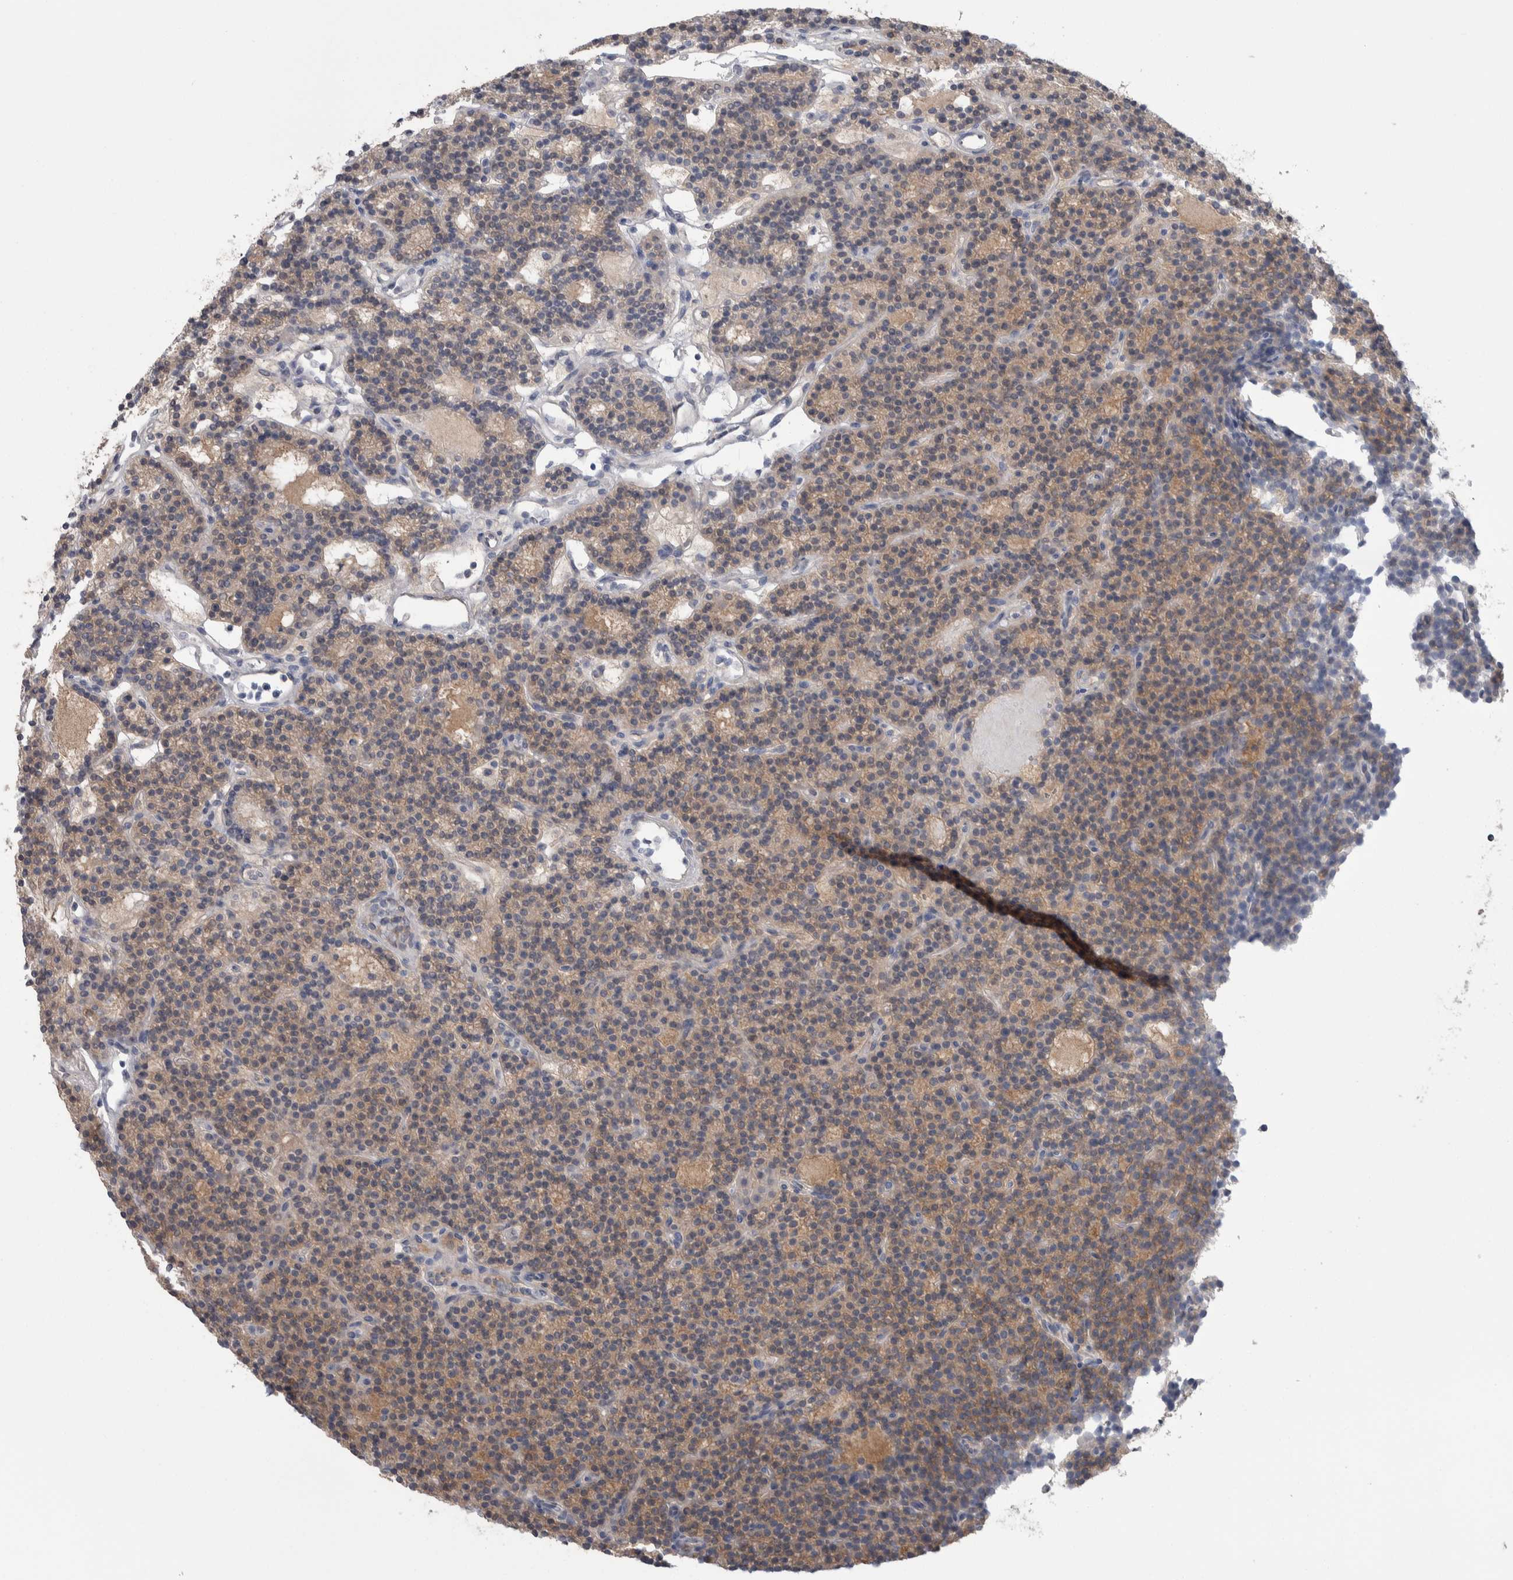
{"staining": {"intensity": "moderate", "quantity": ">75%", "location": "cytoplasmic/membranous"}, "tissue": "parathyroid gland", "cell_type": "Glandular cells", "image_type": "normal", "snomed": [{"axis": "morphology", "description": "Normal tissue, NOS"}, {"axis": "topography", "description": "Parathyroid gland"}], "caption": "Immunohistochemistry (IHC) staining of normal parathyroid gland, which reveals medium levels of moderate cytoplasmic/membranous expression in approximately >75% of glandular cells indicating moderate cytoplasmic/membranous protein expression. The staining was performed using DAB (3,3'-diaminobenzidine) (brown) for protein detection and nuclei were counterstained in hematoxylin (blue).", "gene": "GPHN", "patient": {"sex": "male", "age": 75}}